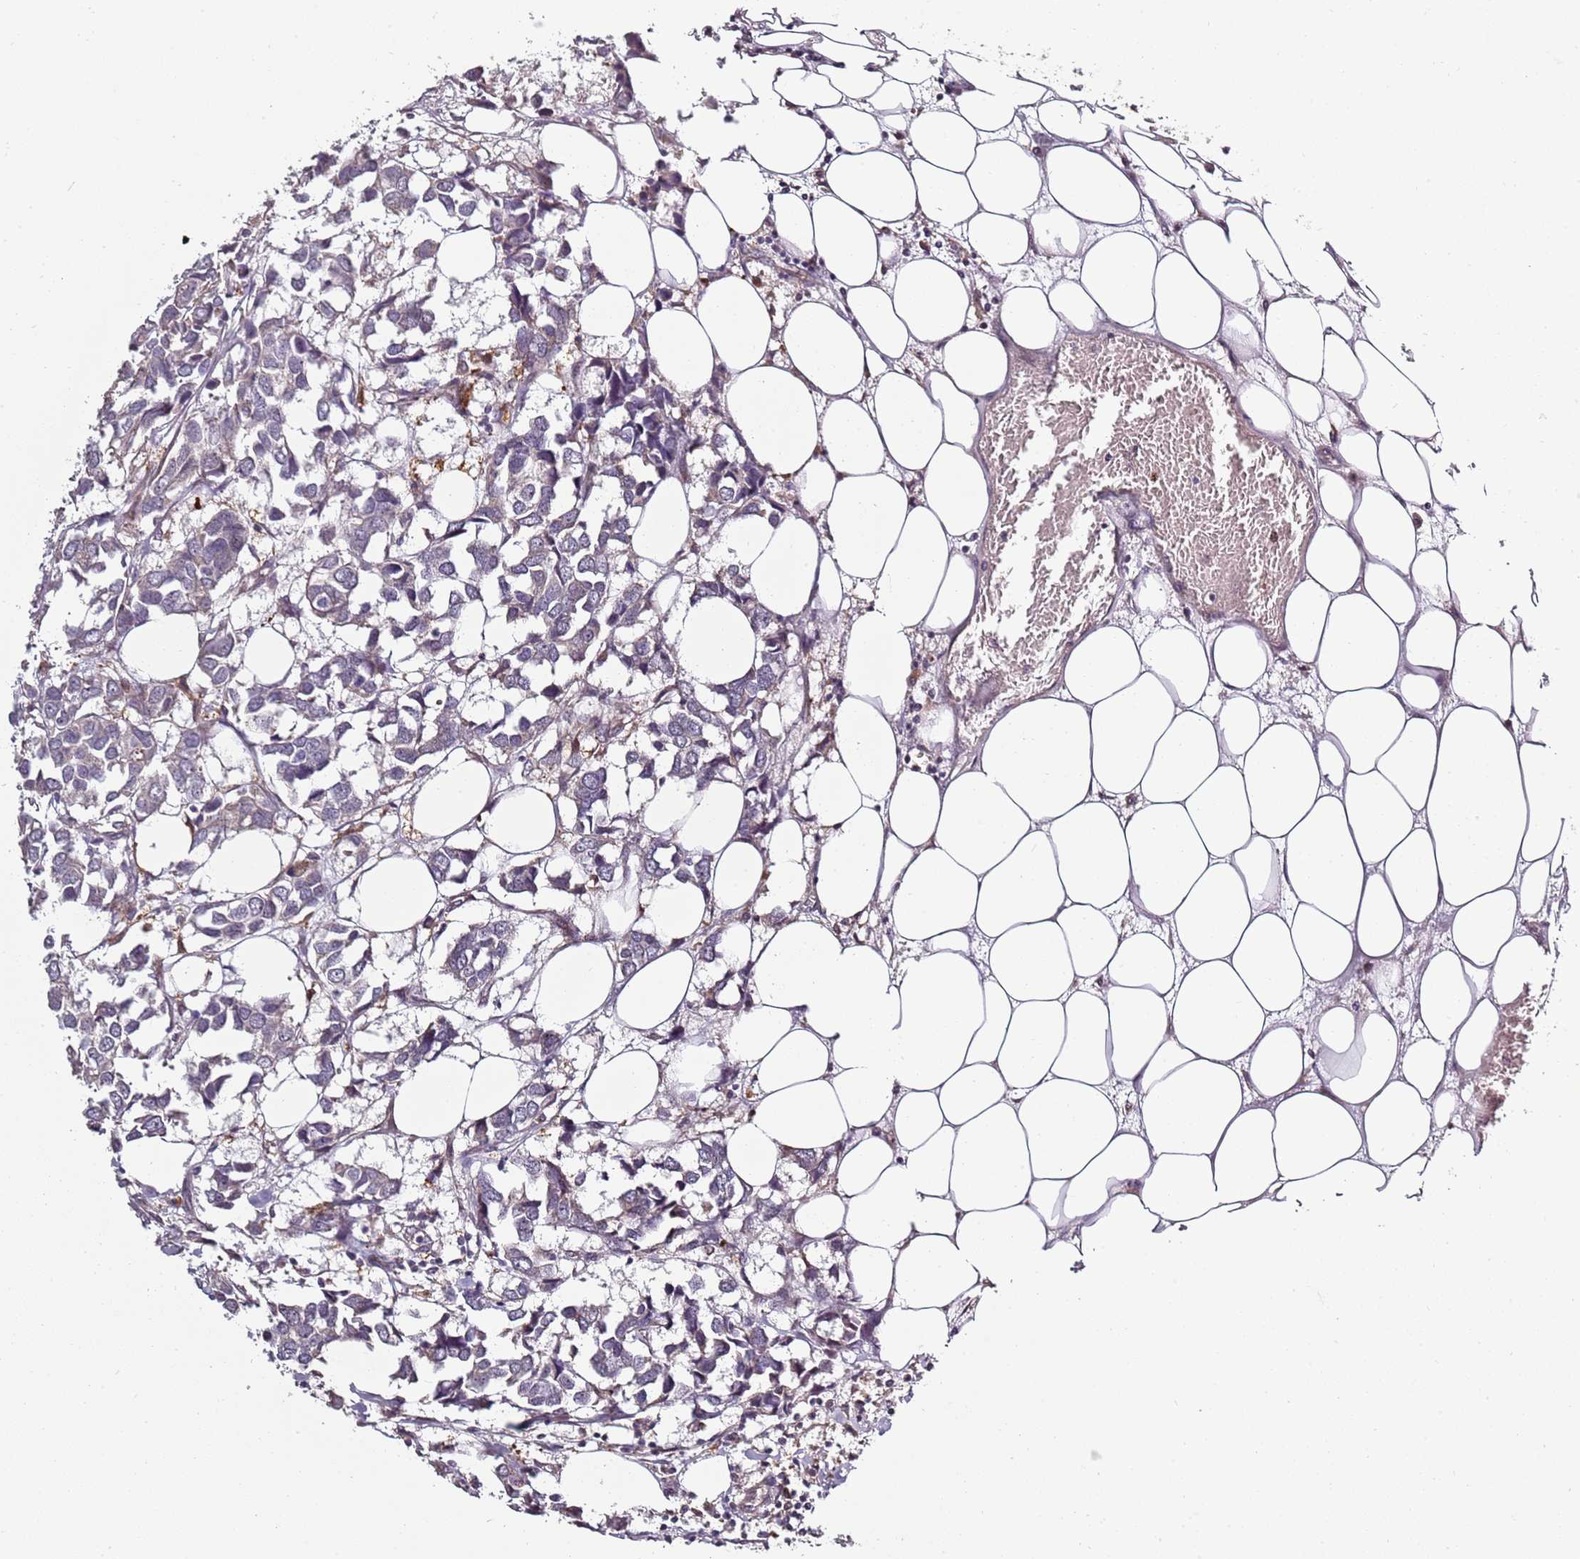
{"staining": {"intensity": "negative", "quantity": "none", "location": "none"}, "tissue": "breast cancer", "cell_type": "Tumor cells", "image_type": "cancer", "snomed": [{"axis": "morphology", "description": "Duct carcinoma"}, {"axis": "topography", "description": "Breast"}], "caption": "Tumor cells show no significant expression in infiltrating ductal carcinoma (breast).", "gene": "CC2D2B", "patient": {"sex": "female", "age": 83}}